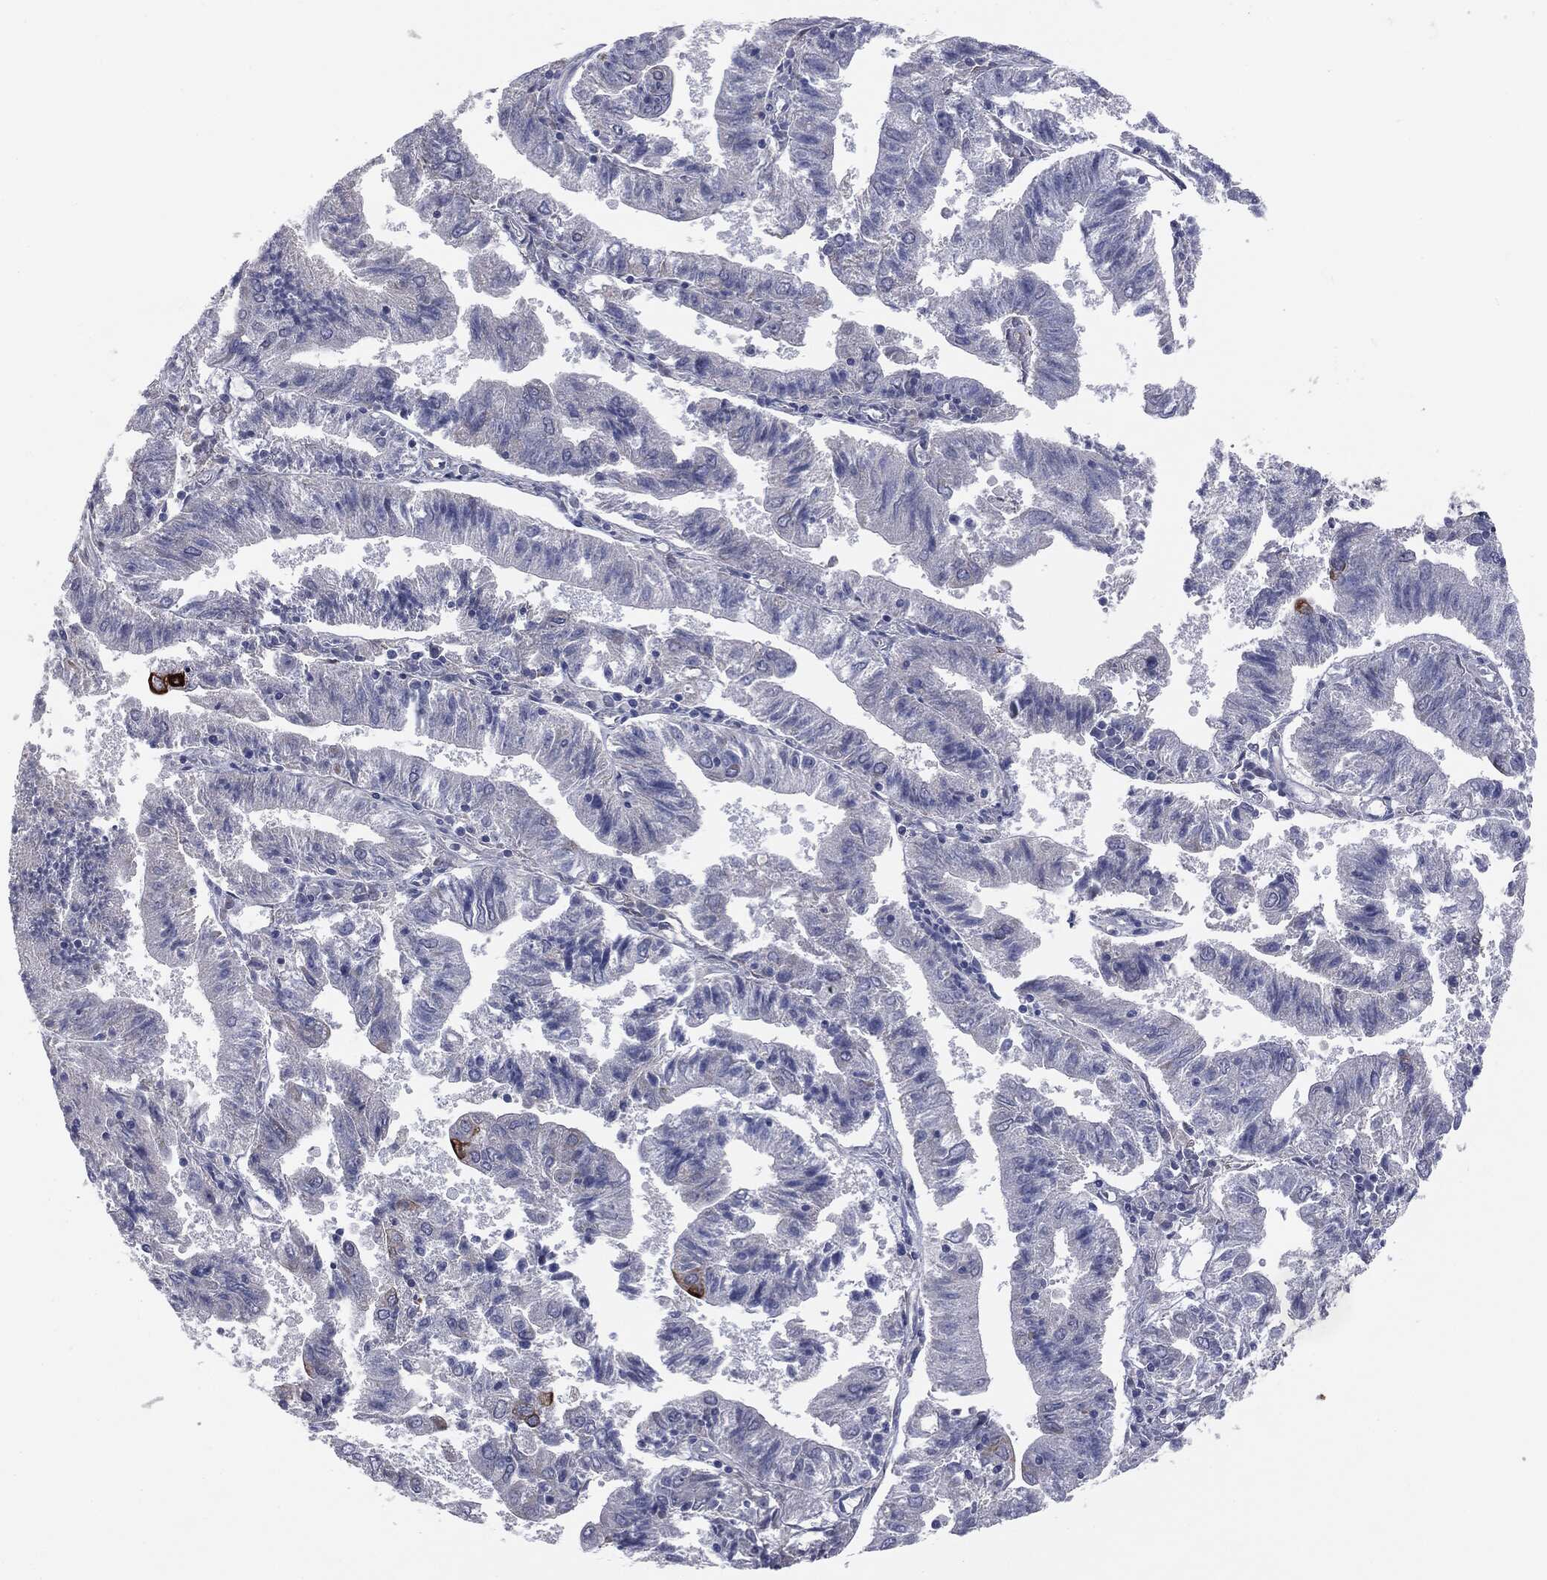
{"staining": {"intensity": "negative", "quantity": "none", "location": "none"}, "tissue": "endometrial cancer", "cell_type": "Tumor cells", "image_type": "cancer", "snomed": [{"axis": "morphology", "description": "Adenocarcinoma, NOS"}, {"axis": "topography", "description": "Endometrium"}], "caption": "Protein analysis of endometrial cancer (adenocarcinoma) reveals no significant staining in tumor cells.", "gene": "KRT5", "patient": {"sex": "female", "age": 82}}